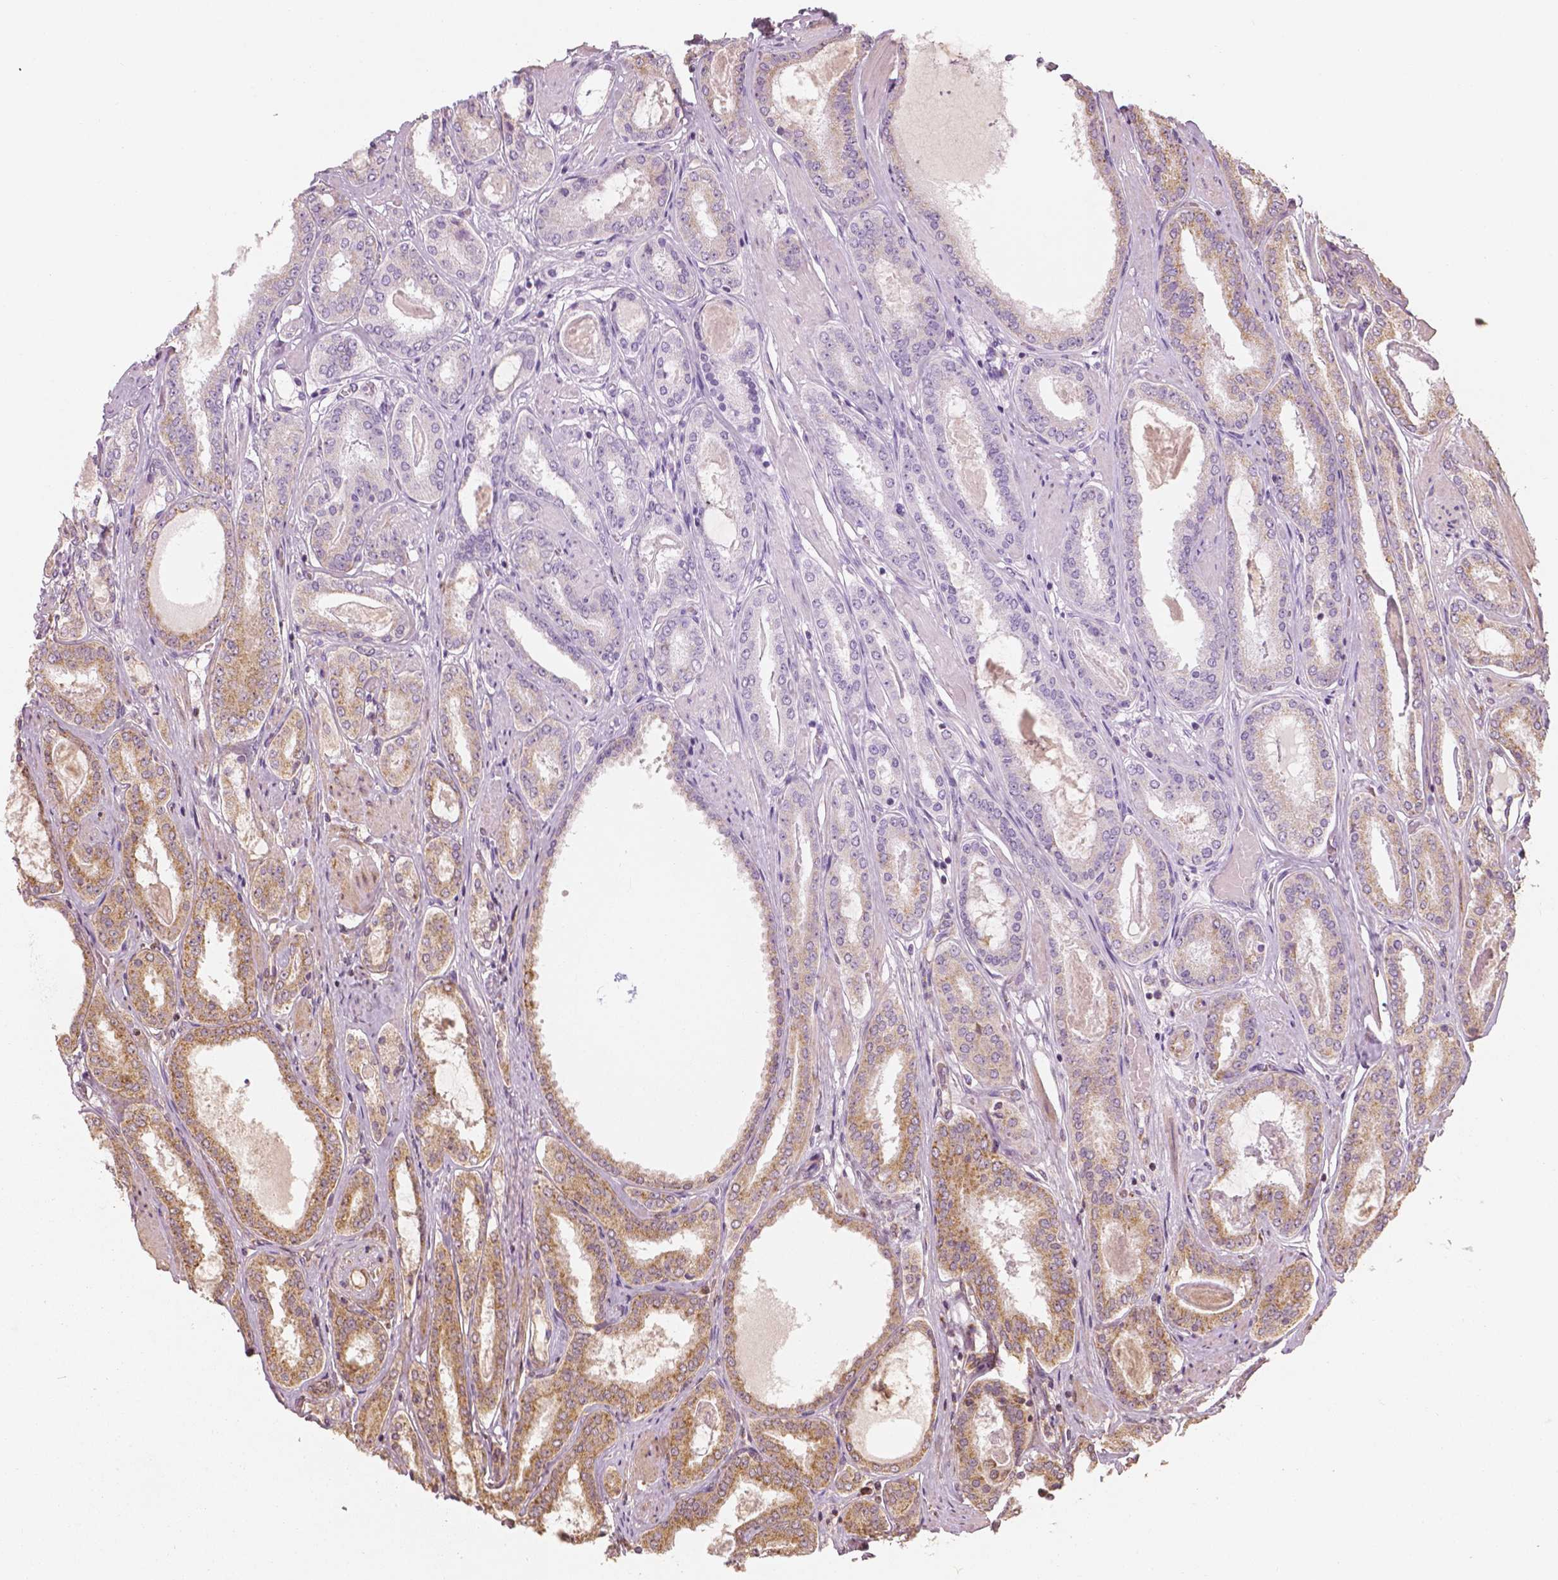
{"staining": {"intensity": "moderate", "quantity": "25%-75%", "location": "cytoplasmic/membranous"}, "tissue": "prostate cancer", "cell_type": "Tumor cells", "image_type": "cancer", "snomed": [{"axis": "morphology", "description": "Adenocarcinoma, High grade"}, {"axis": "topography", "description": "Prostate"}], "caption": "An immunohistochemistry photomicrograph of tumor tissue is shown. Protein staining in brown shows moderate cytoplasmic/membranous positivity in adenocarcinoma (high-grade) (prostate) within tumor cells.", "gene": "PGAM5", "patient": {"sex": "male", "age": 63}}